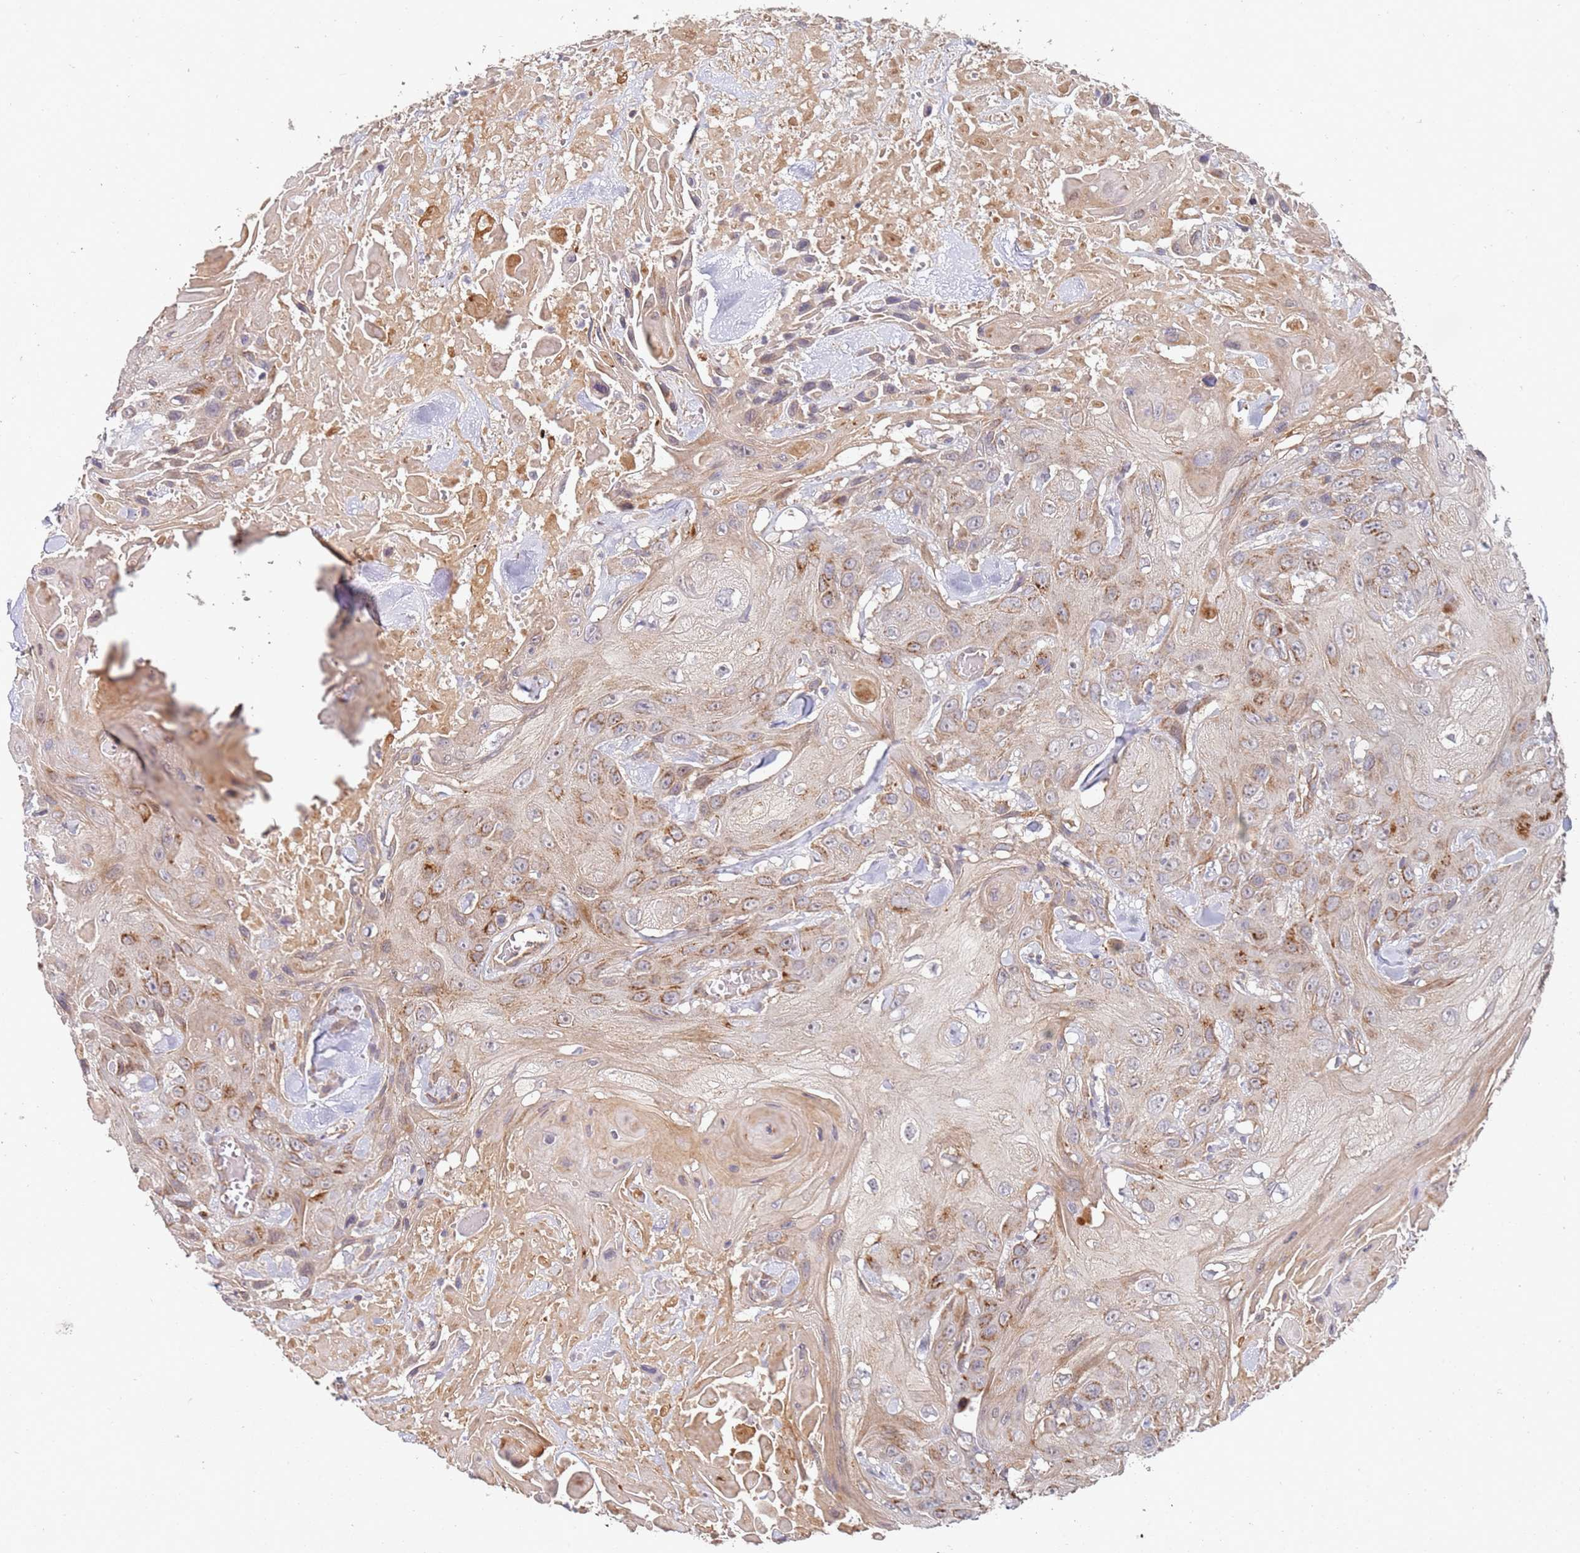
{"staining": {"intensity": "moderate", "quantity": ">75%", "location": "cytoplasmic/membranous"}, "tissue": "head and neck cancer", "cell_type": "Tumor cells", "image_type": "cancer", "snomed": [{"axis": "morphology", "description": "Squamous cell carcinoma, NOS"}, {"axis": "topography", "description": "Head-Neck"}], "caption": "About >75% of tumor cells in head and neck cancer show moderate cytoplasmic/membranous protein positivity as visualized by brown immunohistochemical staining.", "gene": "ABCB6", "patient": {"sex": "male", "age": 81}}